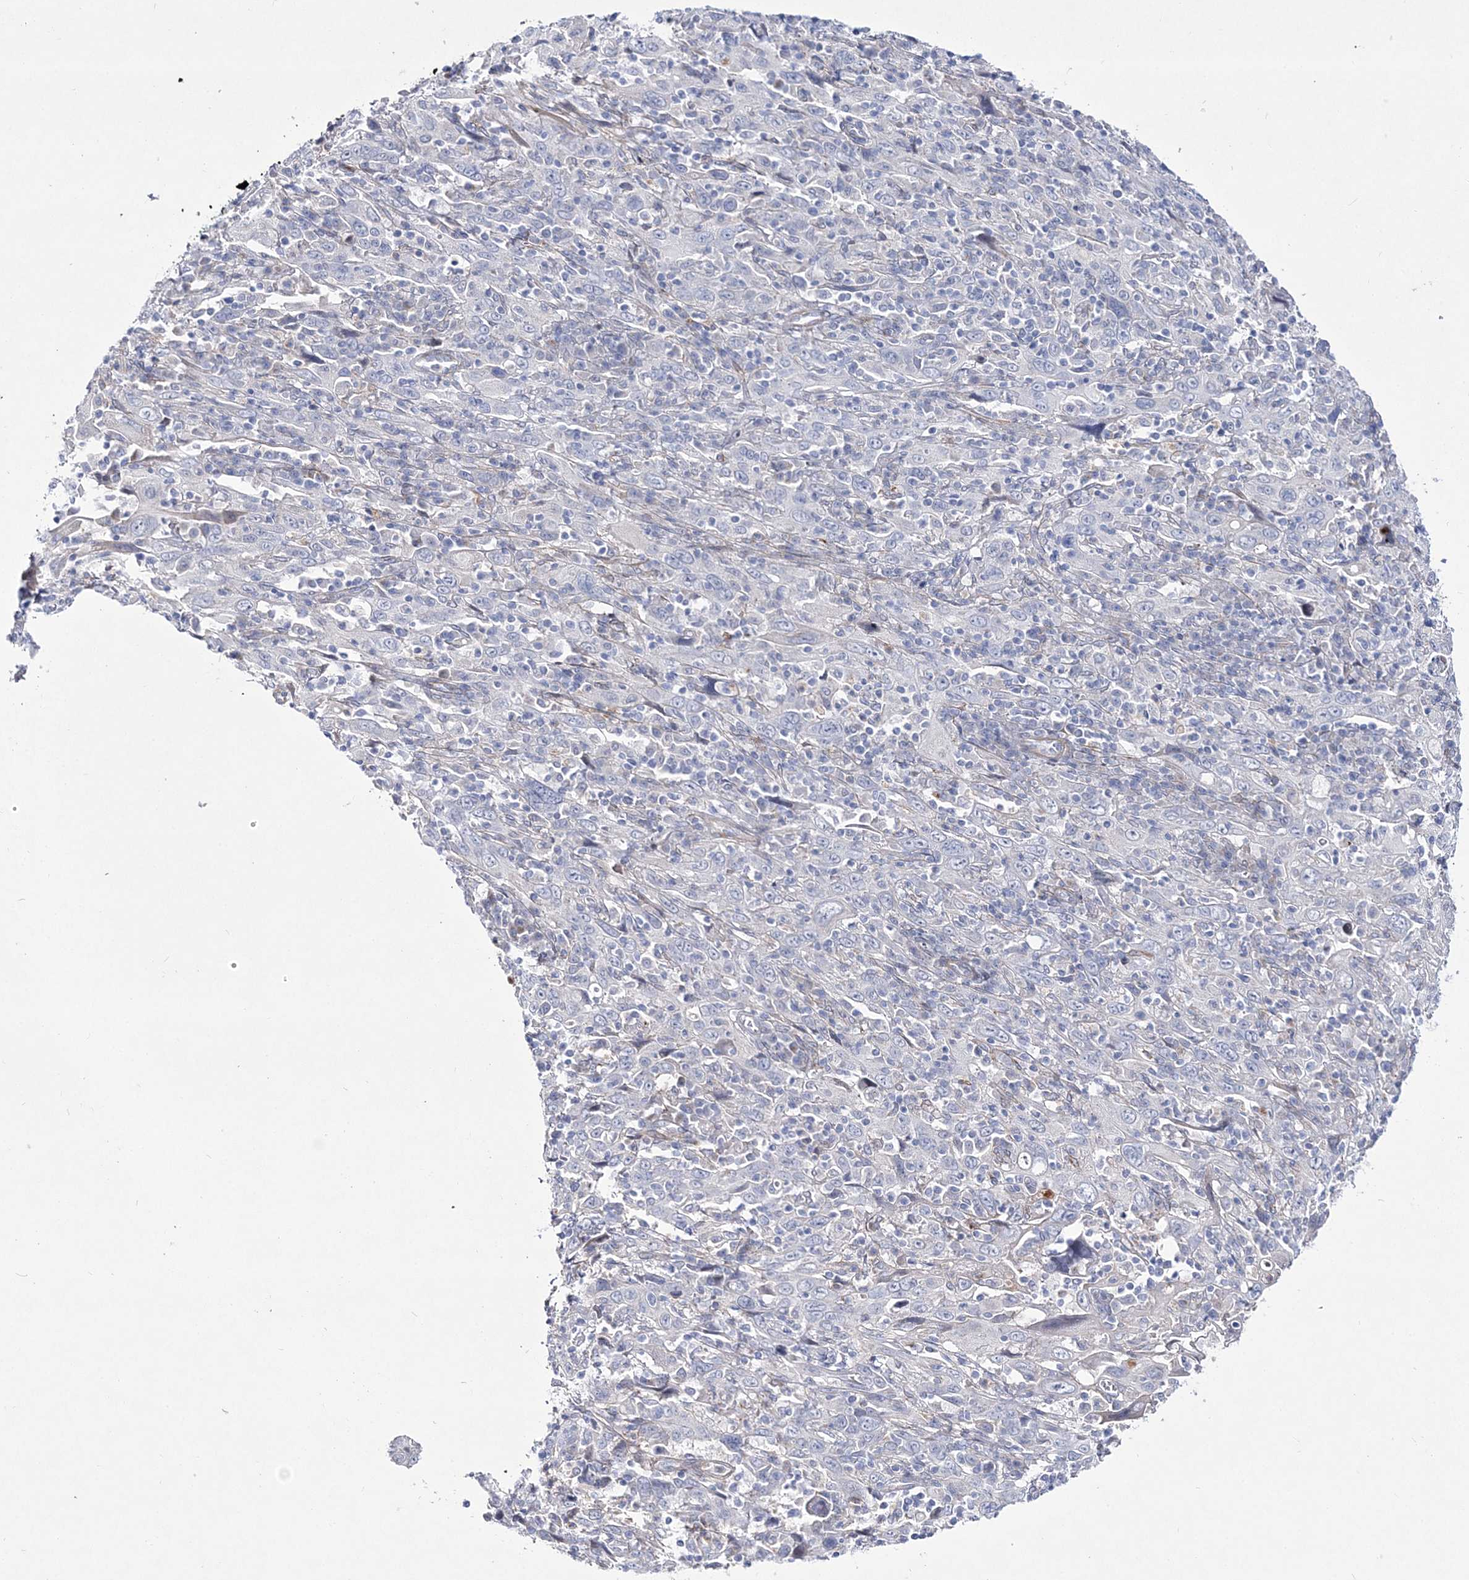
{"staining": {"intensity": "negative", "quantity": "none", "location": "none"}, "tissue": "cervical cancer", "cell_type": "Tumor cells", "image_type": "cancer", "snomed": [{"axis": "morphology", "description": "Squamous cell carcinoma, NOS"}, {"axis": "topography", "description": "Cervix"}], "caption": "This micrograph is of cervical squamous cell carcinoma stained with immunohistochemistry (IHC) to label a protein in brown with the nuclei are counter-stained blue. There is no positivity in tumor cells.", "gene": "ANO1", "patient": {"sex": "female", "age": 46}}